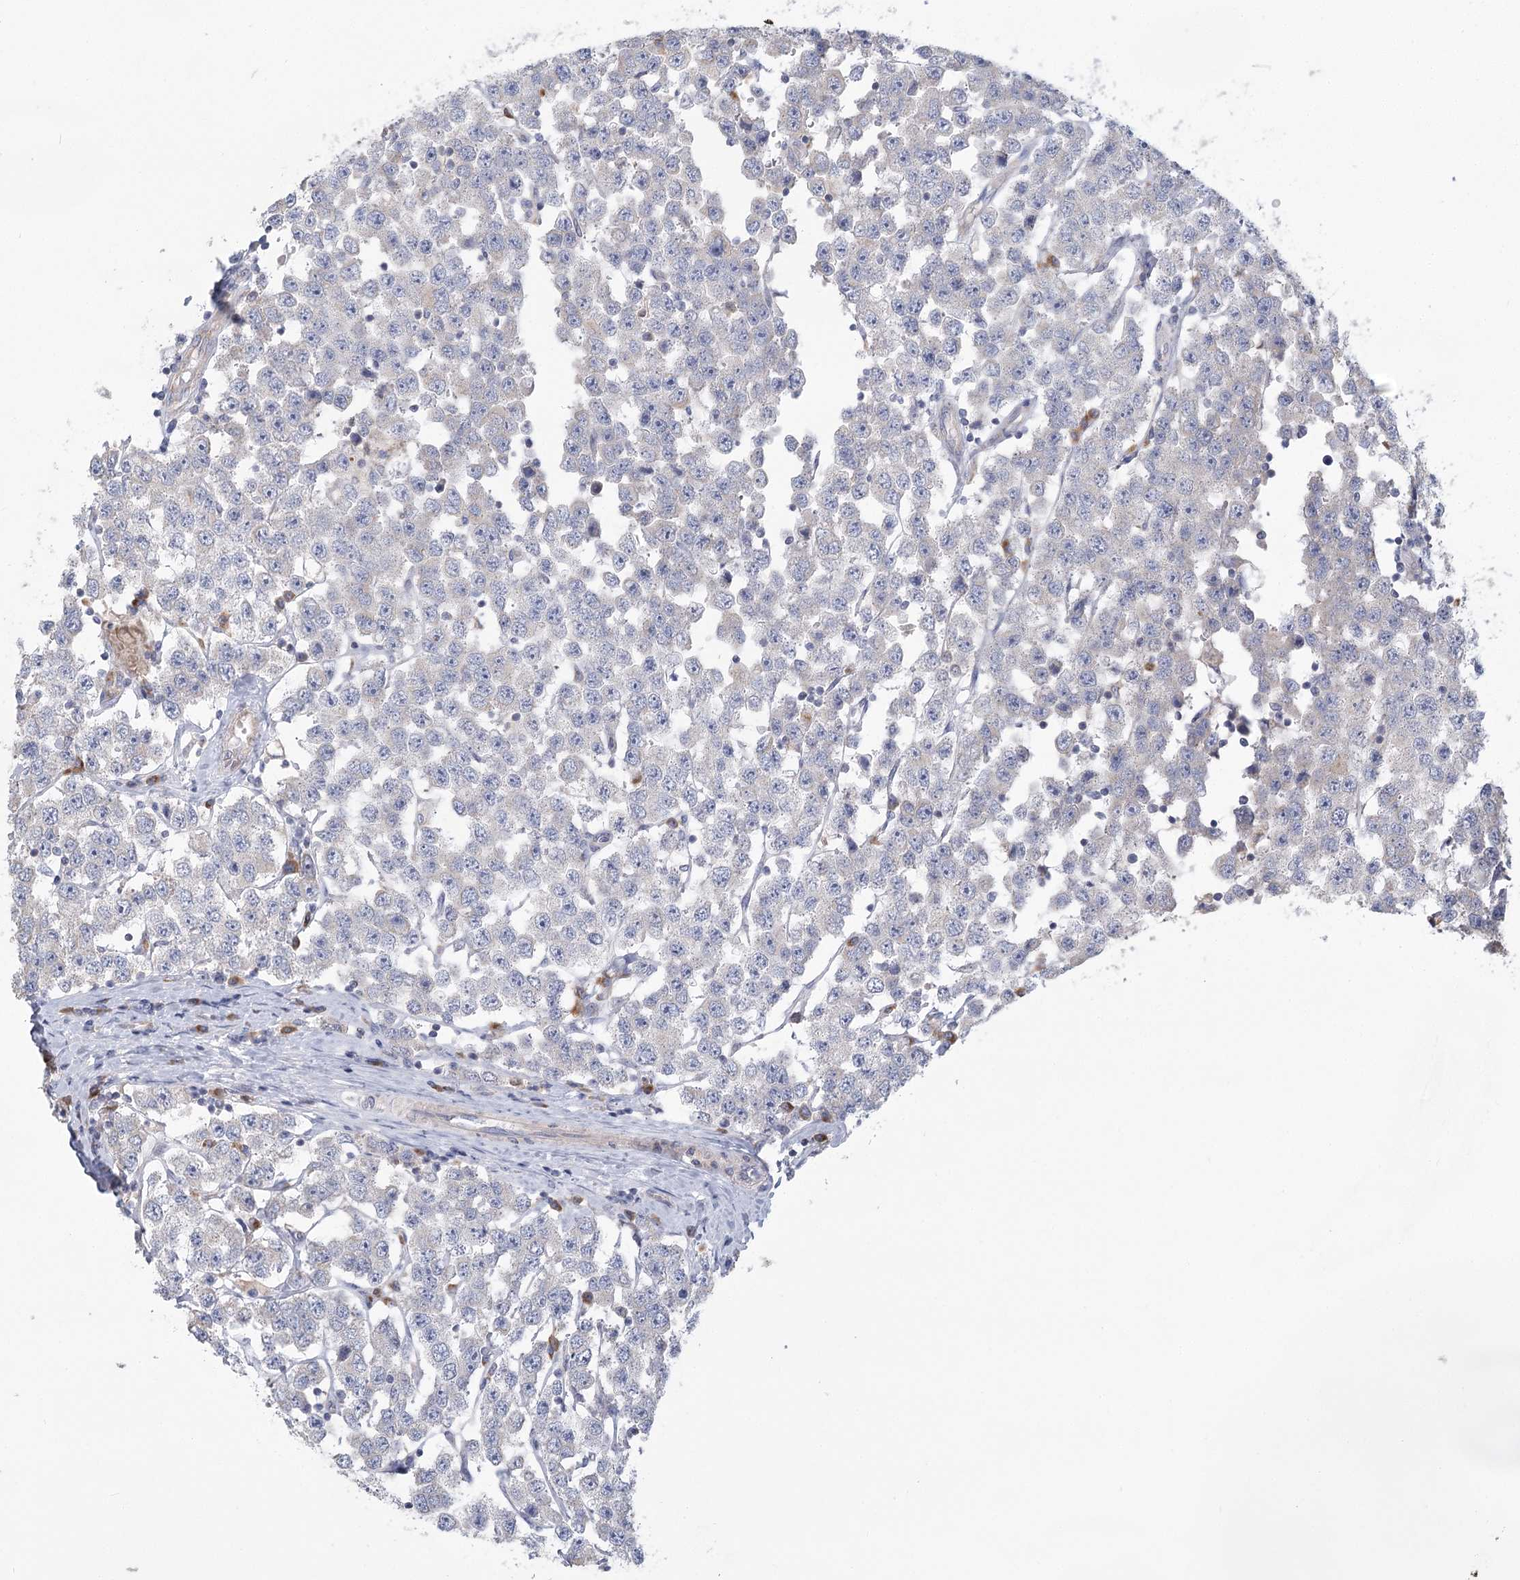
{"staining": {"intensity": "negative", "quantity": "none", "location": "none"}, "tissue": "testis cancer", "cell_type": "Tumor cells", "image_type": "cancer", "snomed": [{"axis": "morphology", "description": "Seminoma, NOS"}, {"axis": "topography", "description": "Testis"}], "caption": "The micrograph displays no staining of tumor cells in testis seminoma. (DAB (3,3'-diaminobenzidine) immunohistochemistry with hematoxylin counter stain).", "gene": "CNTLN", "patient": {"sex": "male", "age": 28}}